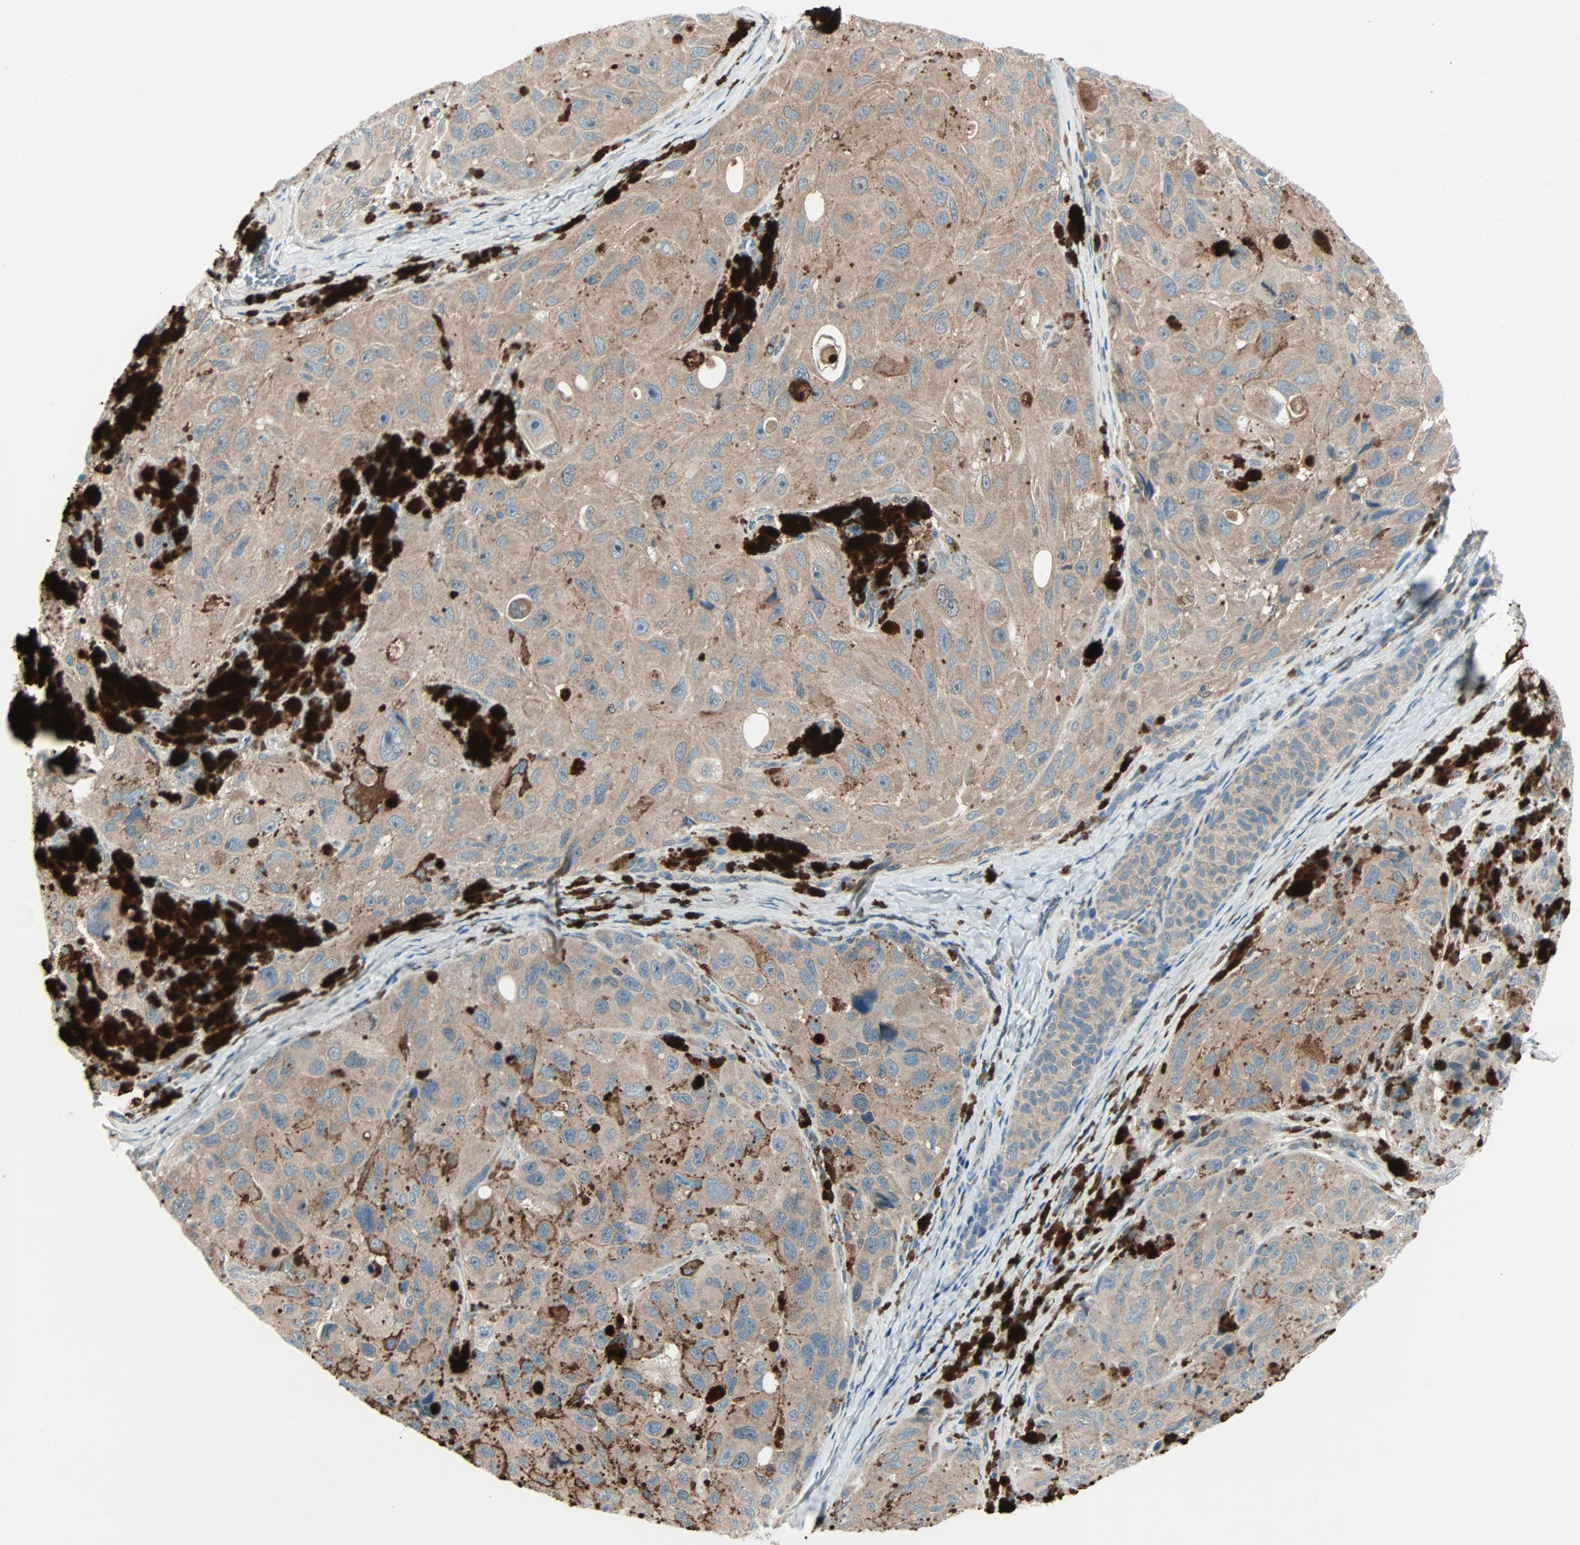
{"staining": {"intensity": "moderate", "quantity": ">75%", "location": "cytoplasmic/membranous"}, "tissue": "melanoma", "cell_type": "Tumor cells", "image_type": "cancer", "snomed": [{"axis": "morphology", "description": "Malignant melanoma, NOS"}, {"axis": "topography", "description": "Skin"}], "caption": "This is an image of IHC staining of malignant melanoma, which shows moderate staining in the cytoplasmic/membranous of tumor cells.", "gene": "SMIM8", "patient": {"sex": "female", "age": 73}}